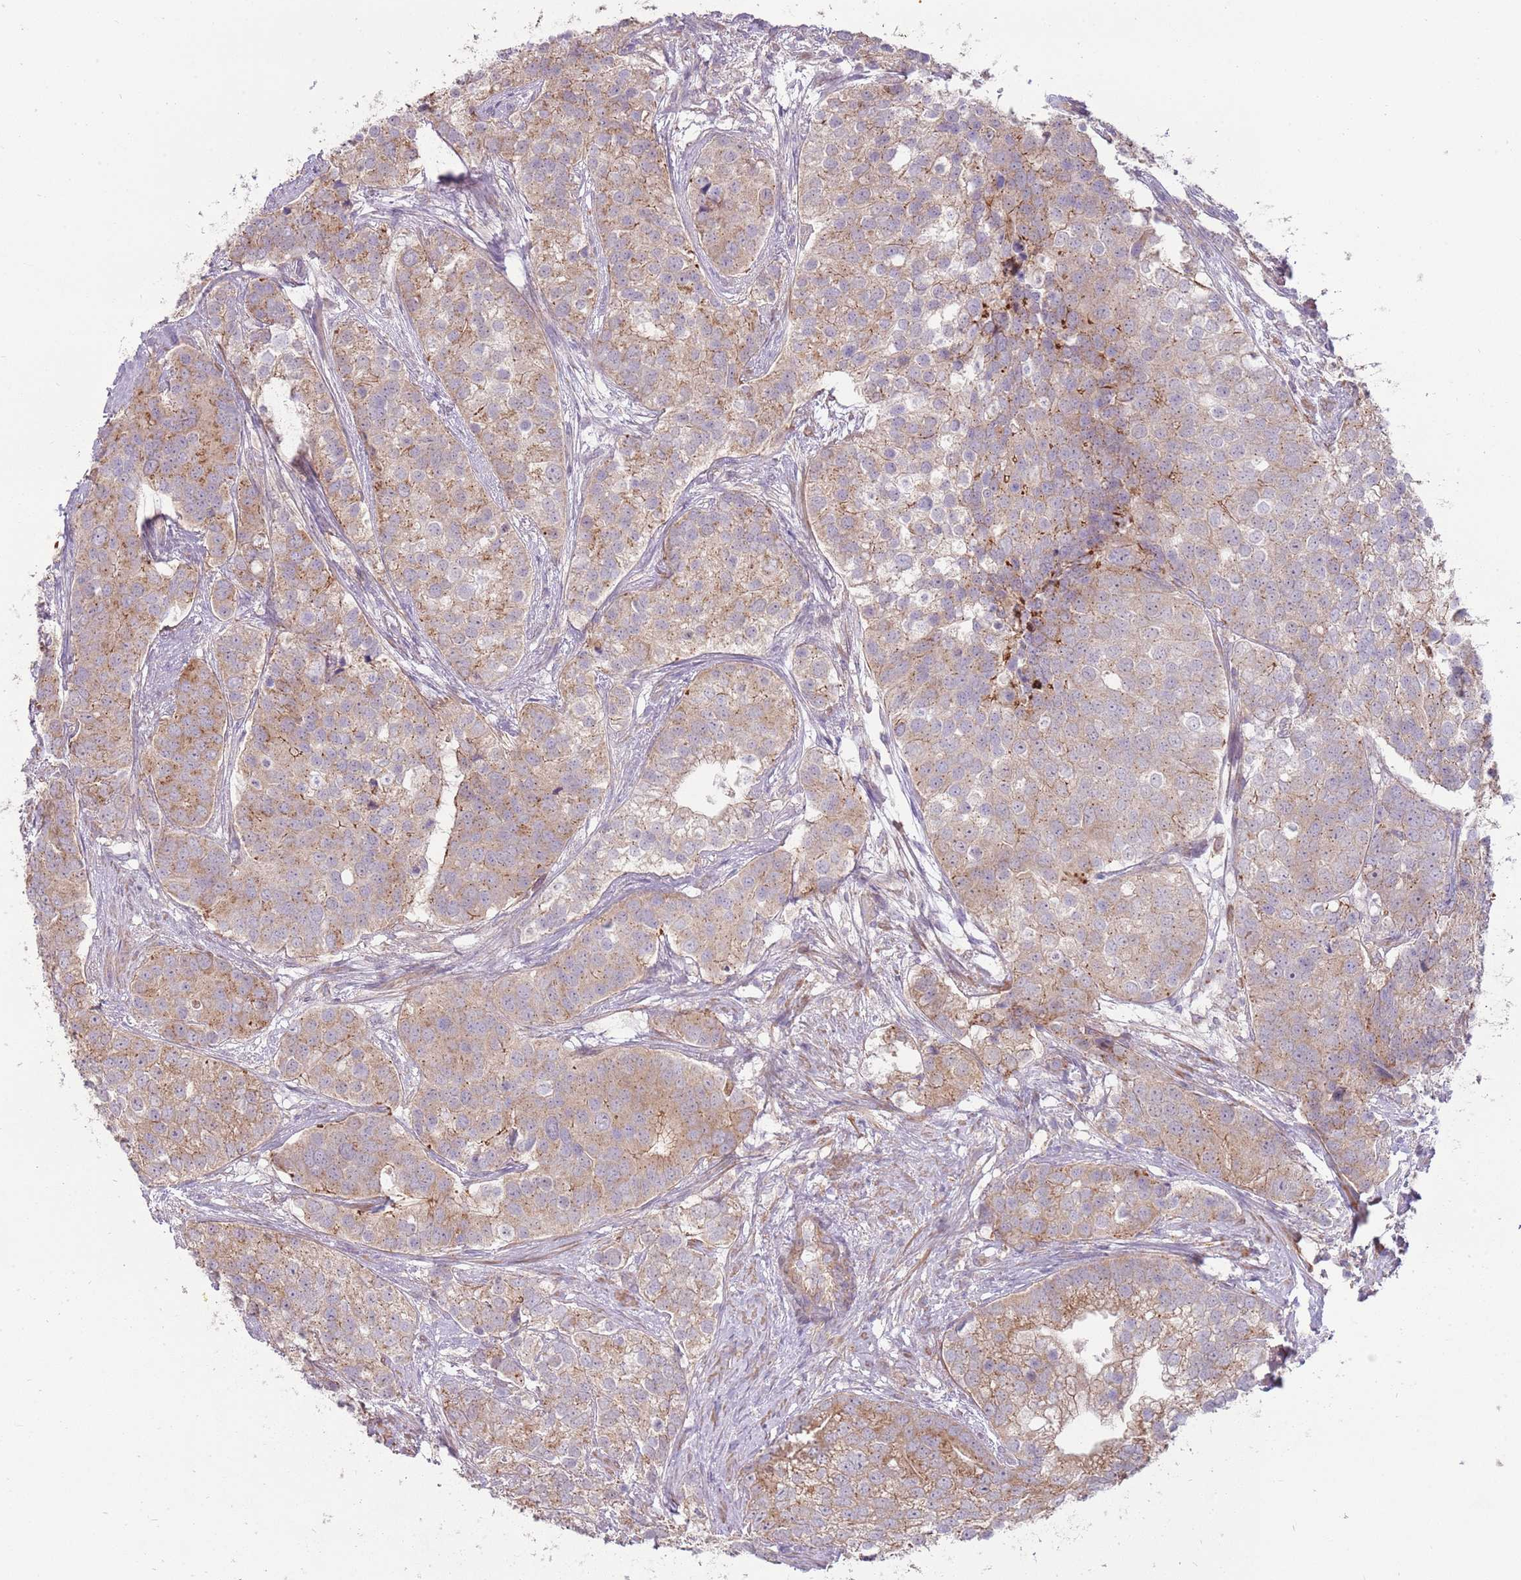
{"staining": {"intensity": "moderate", "quantity": "25%-75%", "location": "cytoplasmic/membranous"}, "tissue": "prostate cancer", "cell_type": "Tumor cells", "image_type": "cancer", "snomed": [{"axis": "morphology", "description": "Adenocarcinoma, High grade"}, {"axis": "topography", "description": "Prostate"}], "caption": "High-grade adenocarcinoma (prostate) was stained to show a protein in brown. There is medium levels of moderate cytoplasmic/membranous expression in approximately 25%-75% of tumor cells.", "gene": "SPATA31D1", "patient": {"sex": "male", "age": 62}}